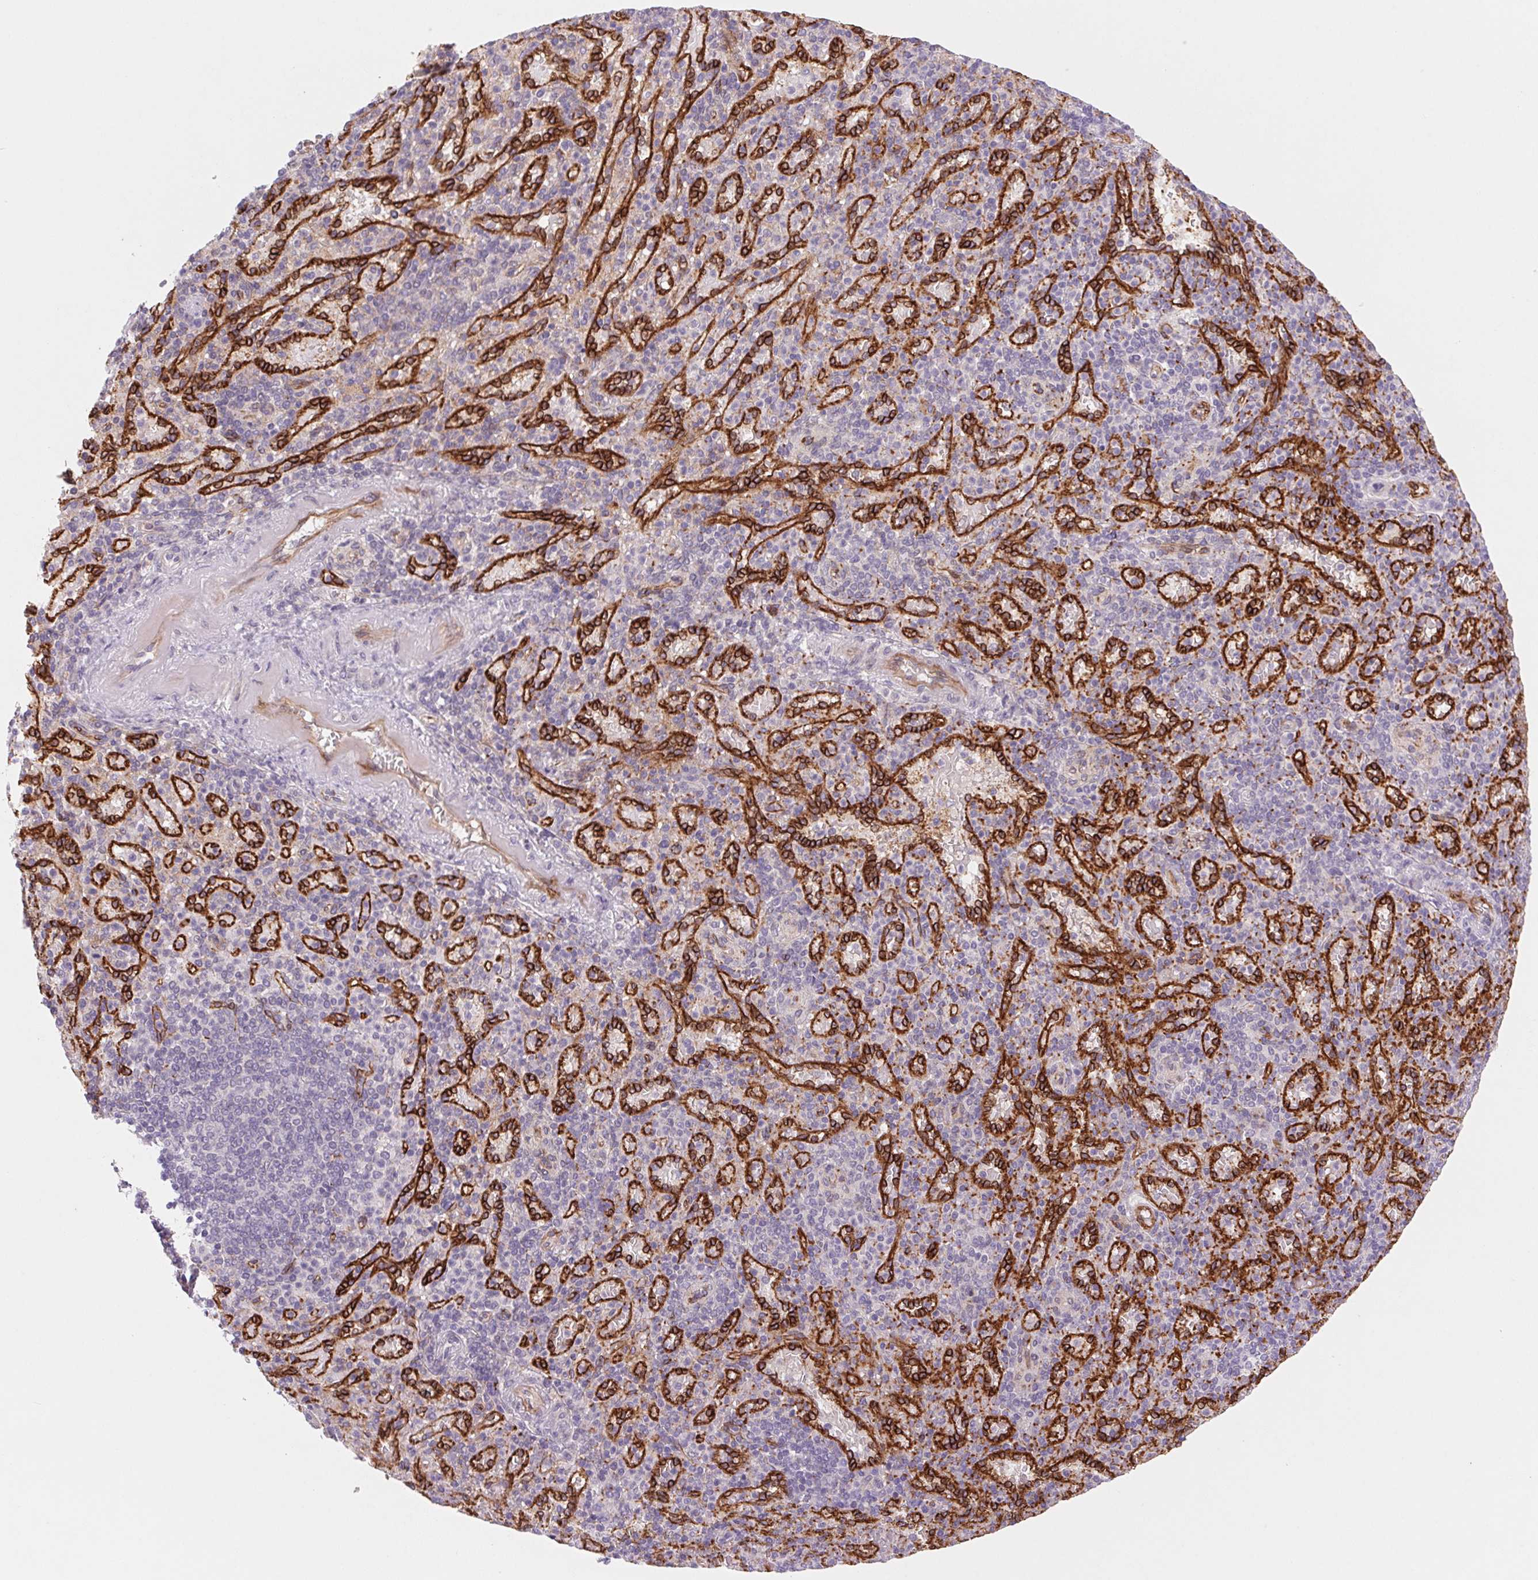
{"staining": {"intensity": "moderate", "quantity": "<25%", "location": "cytoplasmic/membranous"}, "tissue": "spleen", "cell_type": "Cells in red pulp", "image_type": "normal", "snomed": [{"axis": "morphology", "description": "Normal tissue, NOS"}, {"axis": "topography", "description": "Spleen"}], "caption": "Moderate cytoplasmic/membranous expression for a protein is identified in approximately <25% of cells in red pulp of unremarkable spleen using IHC.", "gene": "MS4A13", "patient": {"sex": "female", "age": 74}}